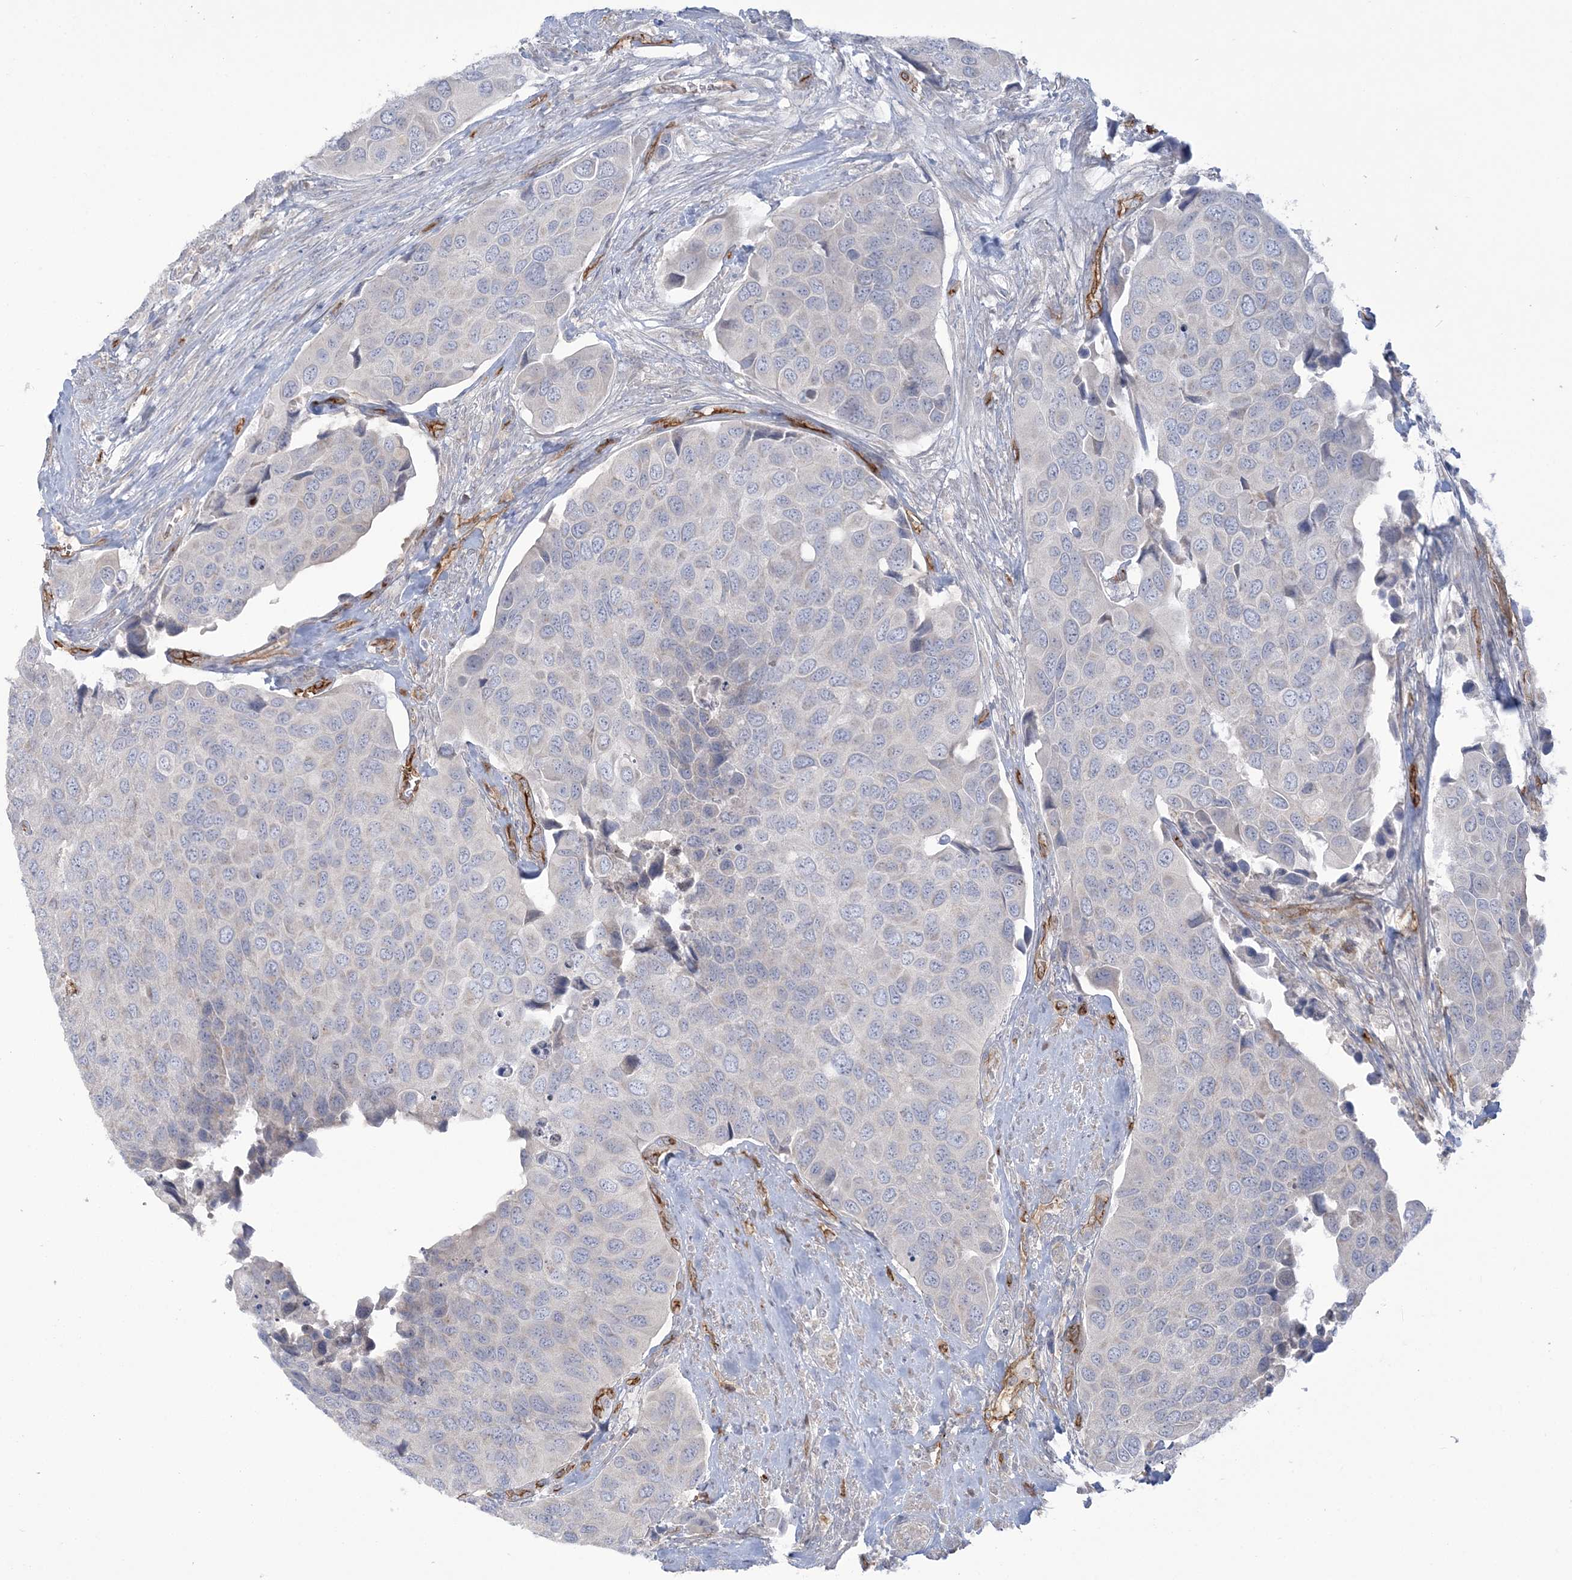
{"staining": {"intensity": "negative", "quantity": "none", "location": "none"}, "tissue": "urothelial cancer", "cell_type": "Tumor cells", "image_type": "cancer", "snomed": [{"axis": "morphology", "description": "Urothelial carcinoma, High grade"}, {"axis": "topography", "description": "Urinary bladder"}], "caption": "This is an immunohistochemistry (IHC) histopathology image of human high-grade urothelial carcinoma. There is no positivity in tumor cells.", "gene": "FARSB", "patient": {"sex": "male", "age": 74}}